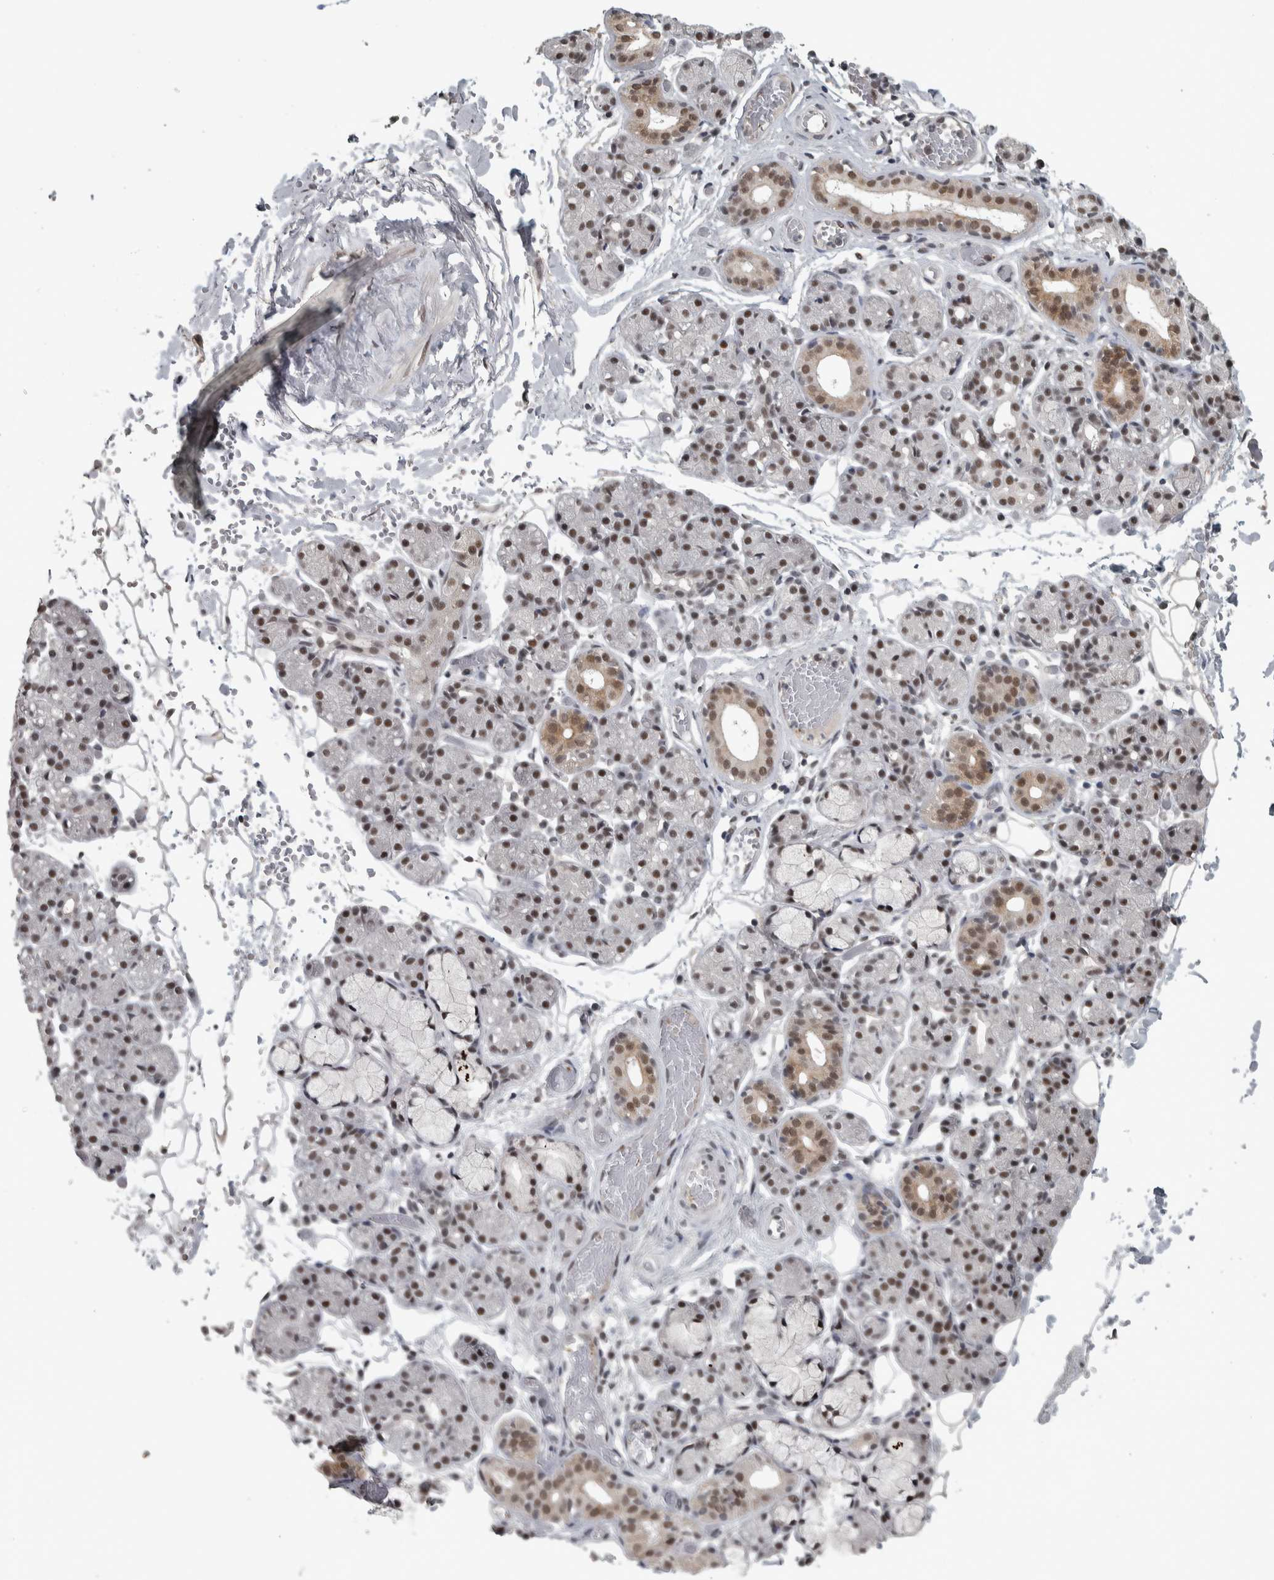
{"staining": {"intensity": "moderate", "quantity": ">75%", "location": "cytoplasmic/membranous,nuclear"}, "tissue": "salivary gland", "cell_type": "Glandular cells", "image_type": "normal", "snomed": [{"axis": "morphology", "description": "Normal tissue, NOS"}, {"axis": "topography", "description": "Salivary gland"}], "caption": "Human salivary gland stained for a protein (brown) shows moderate cytoplasmic/membranous,nuclear positive positivity in about >75% of glandular cells.", "gene": "DDX42", "patient": {"sex": "male", "age": 63}}